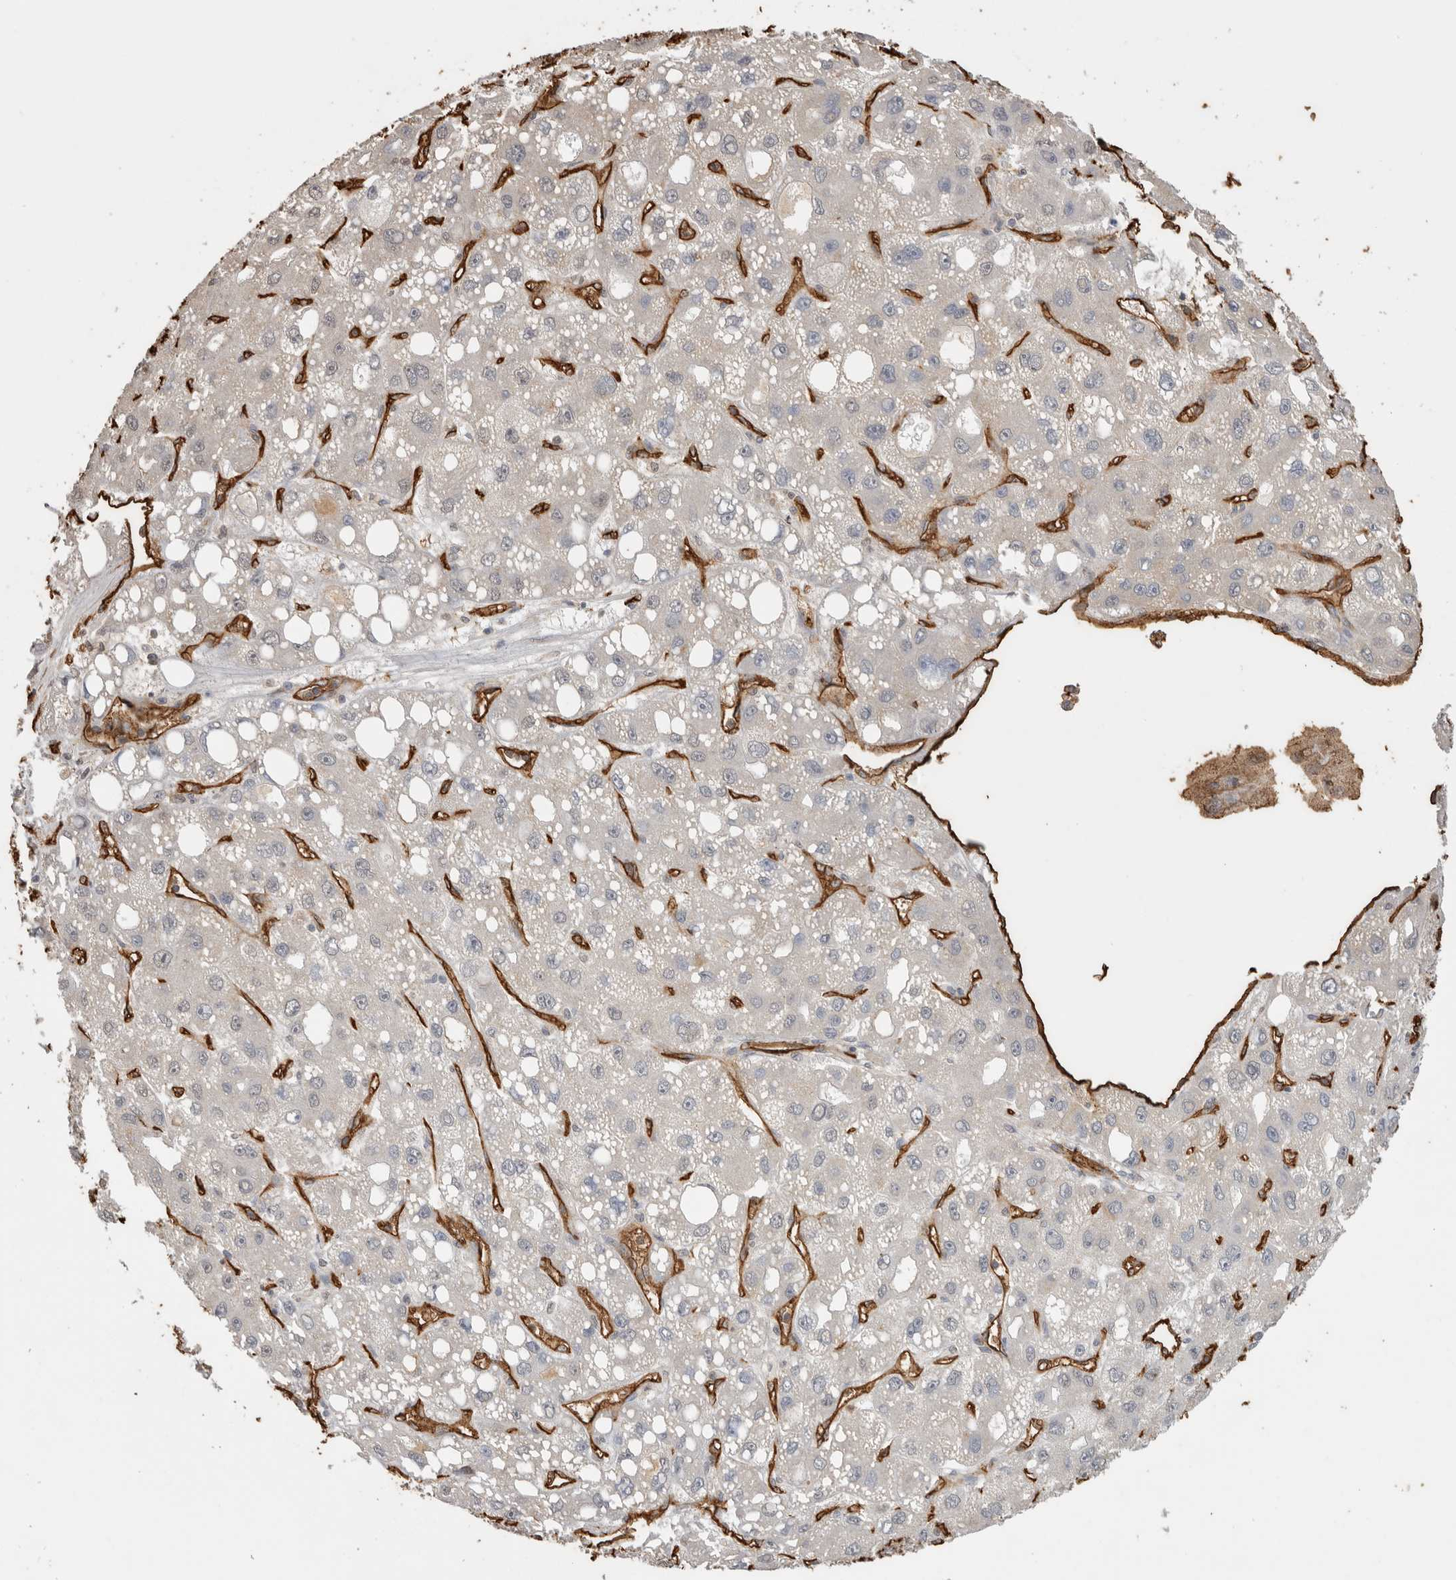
{"staining": {"intensity": "negative", "quantity": "none", "location": "none"}, "tissue": "liver cancer", "cell_type": "Tumor cells", "image_type": "cancer", "snomed": [{"axis": "morphology", "description": "Carcinoma, Hepatocellular, NOS"}, {"axis": "topography", "description": "Liver"}], "caption": "An image of human liver cancer is negative for staining in tumor cells. (DAB (3,3'-diaminobenzidine) immunohistochemistry visualized using brightfield microscopy, high magnification).", "gene": "IL27", "patient": {"sex": "male", "age": 55}}